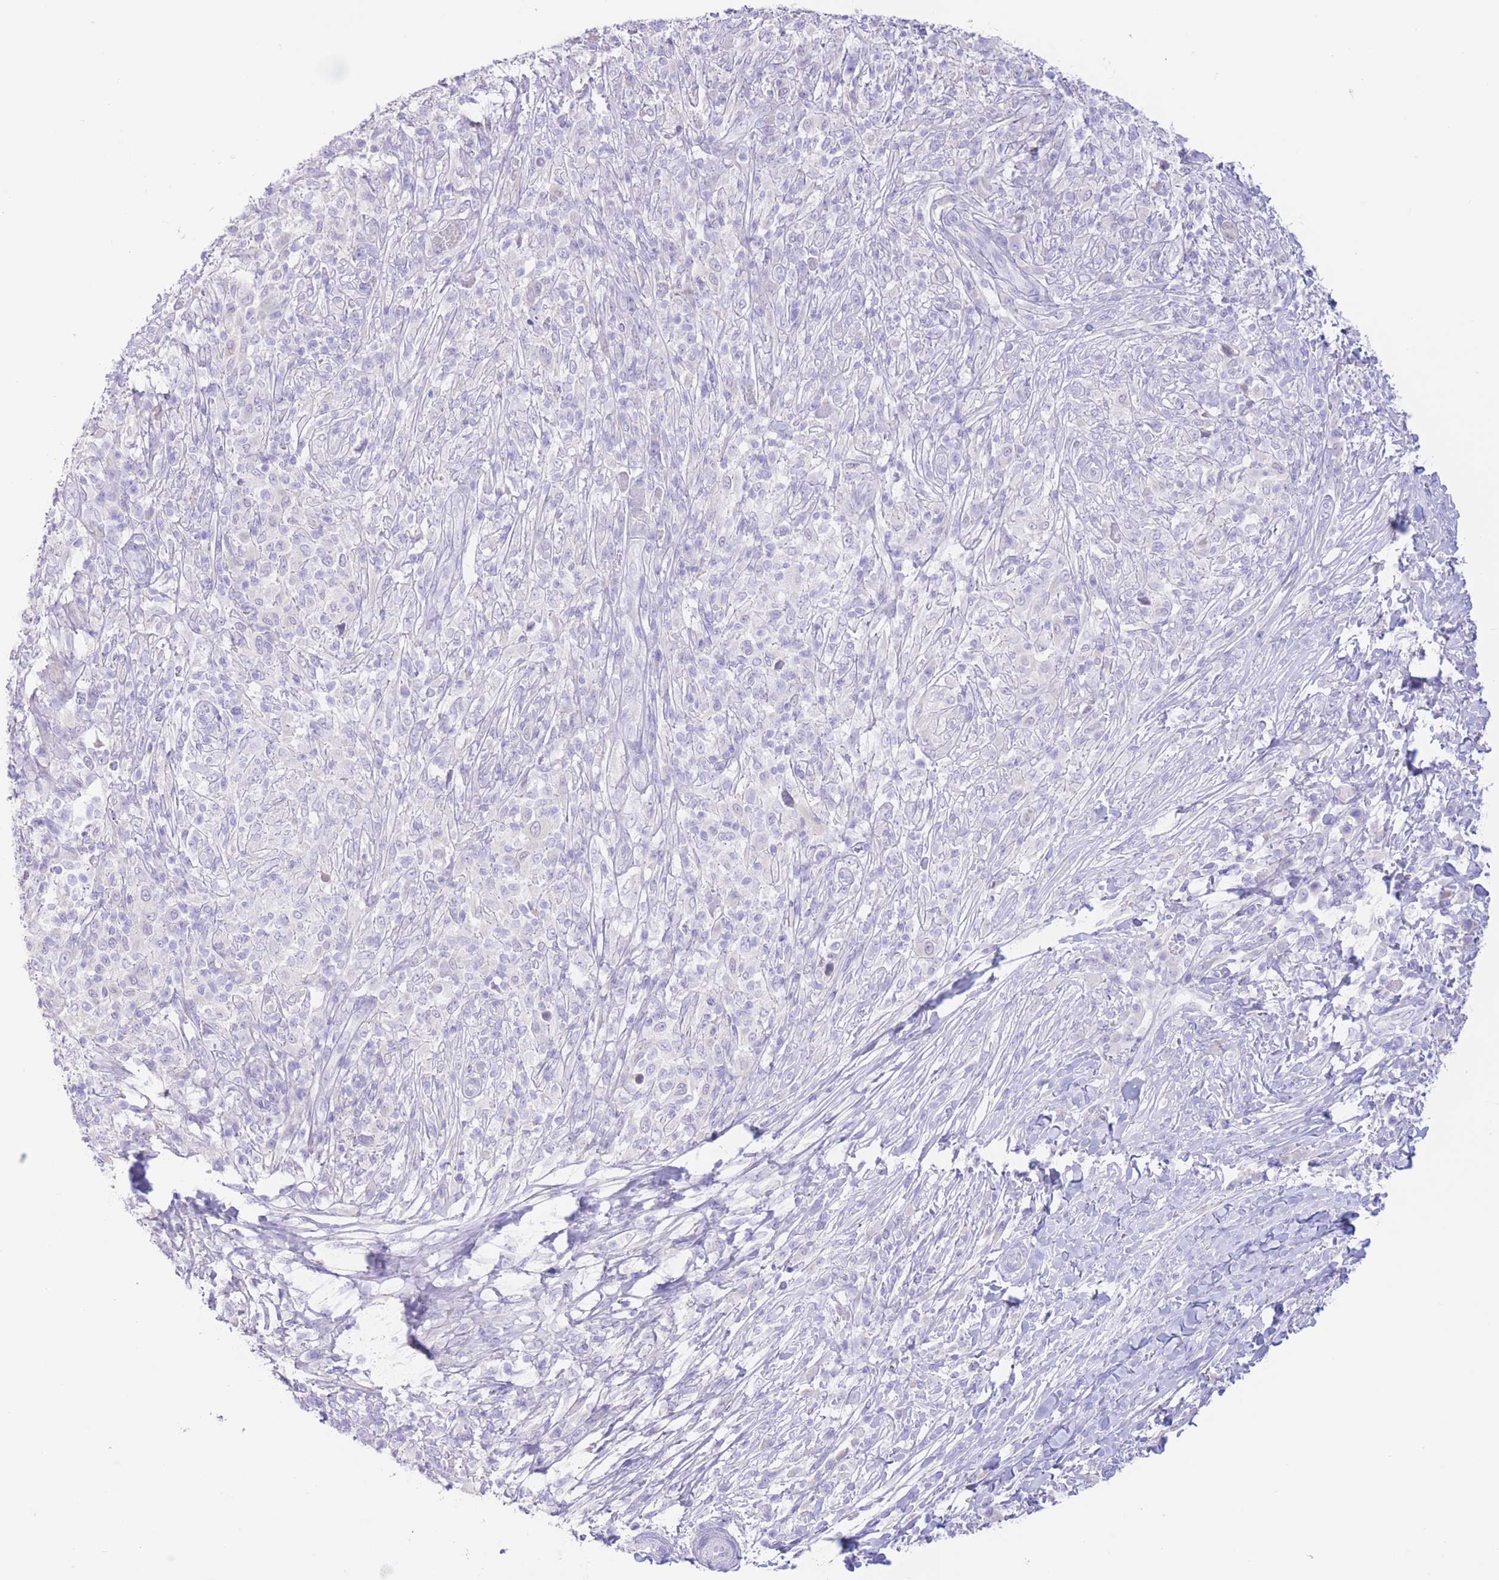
{"staining": {"intensity": "negative", "quantity": "none", "location": "none"}, "tissue": "melanoma", "cell_type": "Tumor cells", "image_type": "cancer", "snomed": [{"axis": "morphology", "description": "Malignant melanoma, NOS"}, {"axis": "topography", "description": "Skin"}], "caption": "DAB immunohistochemical staining of melanoma displays no significant staining in tumor cells.", "gene": "FAH", "patient": {"sex": "male", "age": 66}}